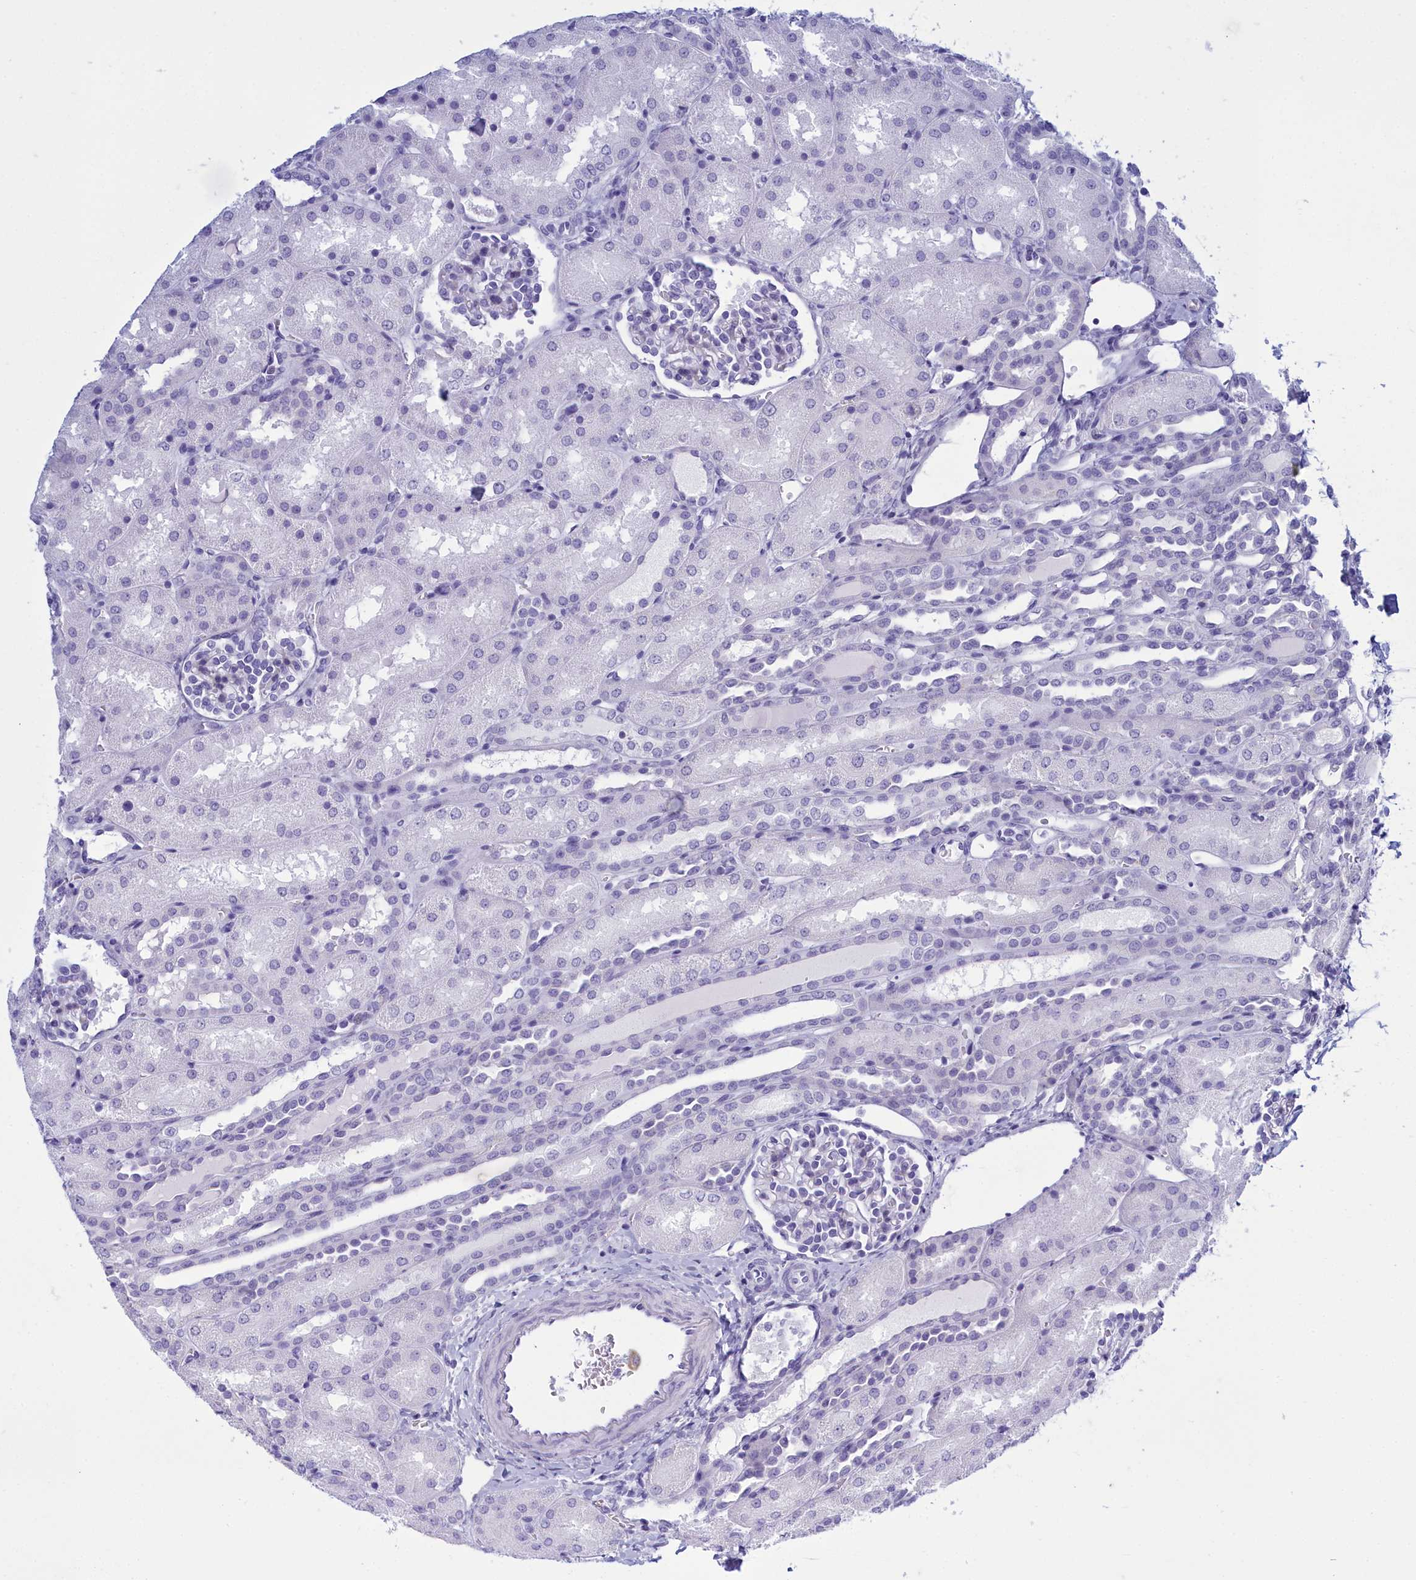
{"staining": {"intensity": "negative", "quantity": "none", "location": "none"}, "tissue": "kidney", "cell_type": "Cells in glomeruli", "image_type": "normal", "snomed": [{"axis": "morphology", "description": "Normal tissue, NOS"}, {"axis": "topography", "description": "Kidney"}], "caption": "Benign kidney was stained to show a protein in brown. There is no significant staining in cells in glomeruli. (DAB immunohistochemistry (IHC) visualized using brightfield microscopy, high magnification).", "gene": "TMEM97", "patient": {"sex": "male", "age": 1}}